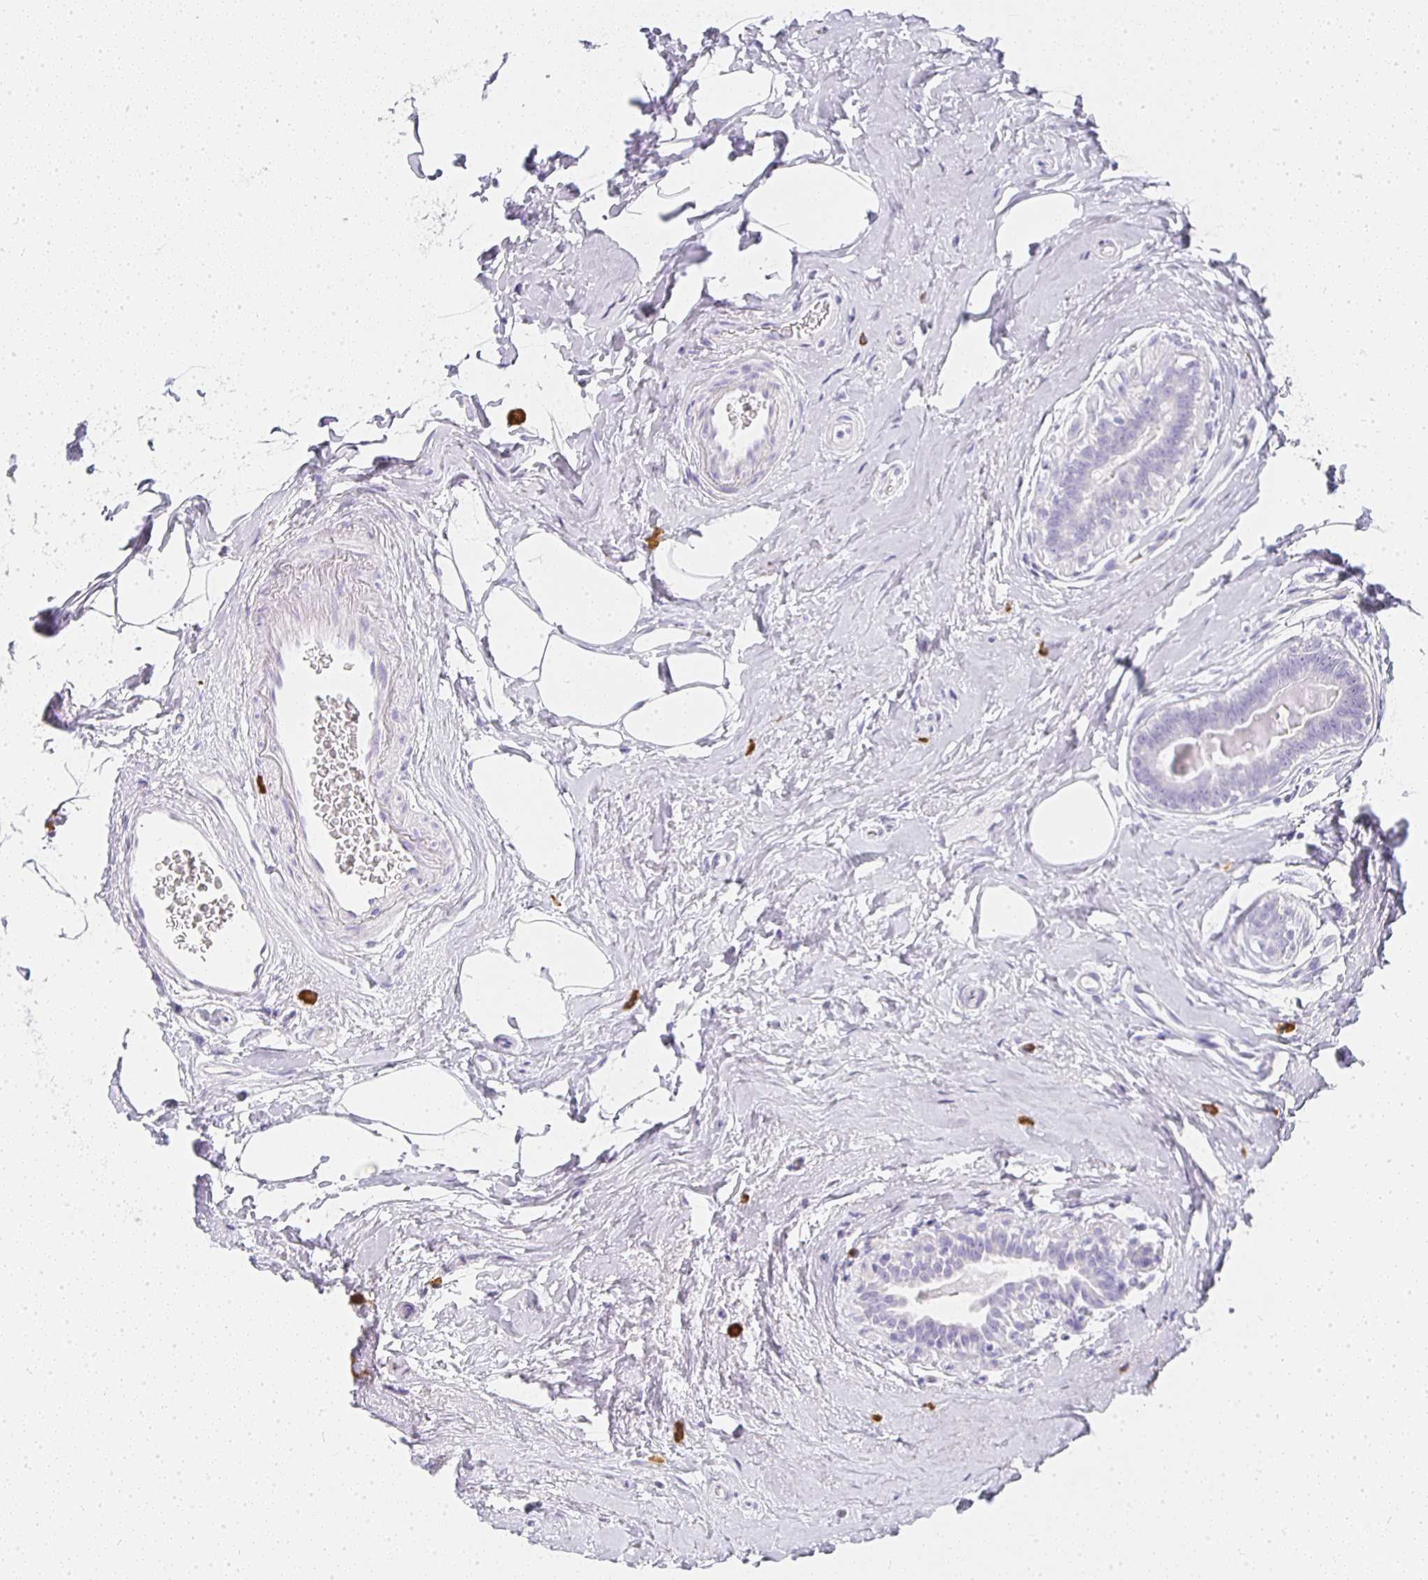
{"staining": {"intensity": "negative", "quantity": "none", "location": "none"}, "tissue": "breast cancer", "cell_type": "Tumor cells", "image_type": "cancer", "snomed": [{"axis": "morphology", "description": "Duct carcinoma"}, {"axis": "topography", "description": "Breast"}], "caption": "High power microscopy micrograph of an immunohistochemistry (IHC) histopathology image of intraductal carcinoma (breast), revealing no significant expression in tumor cells.", "gene": "TPSD1", "patient": {"sex": "female", "age": 71}}